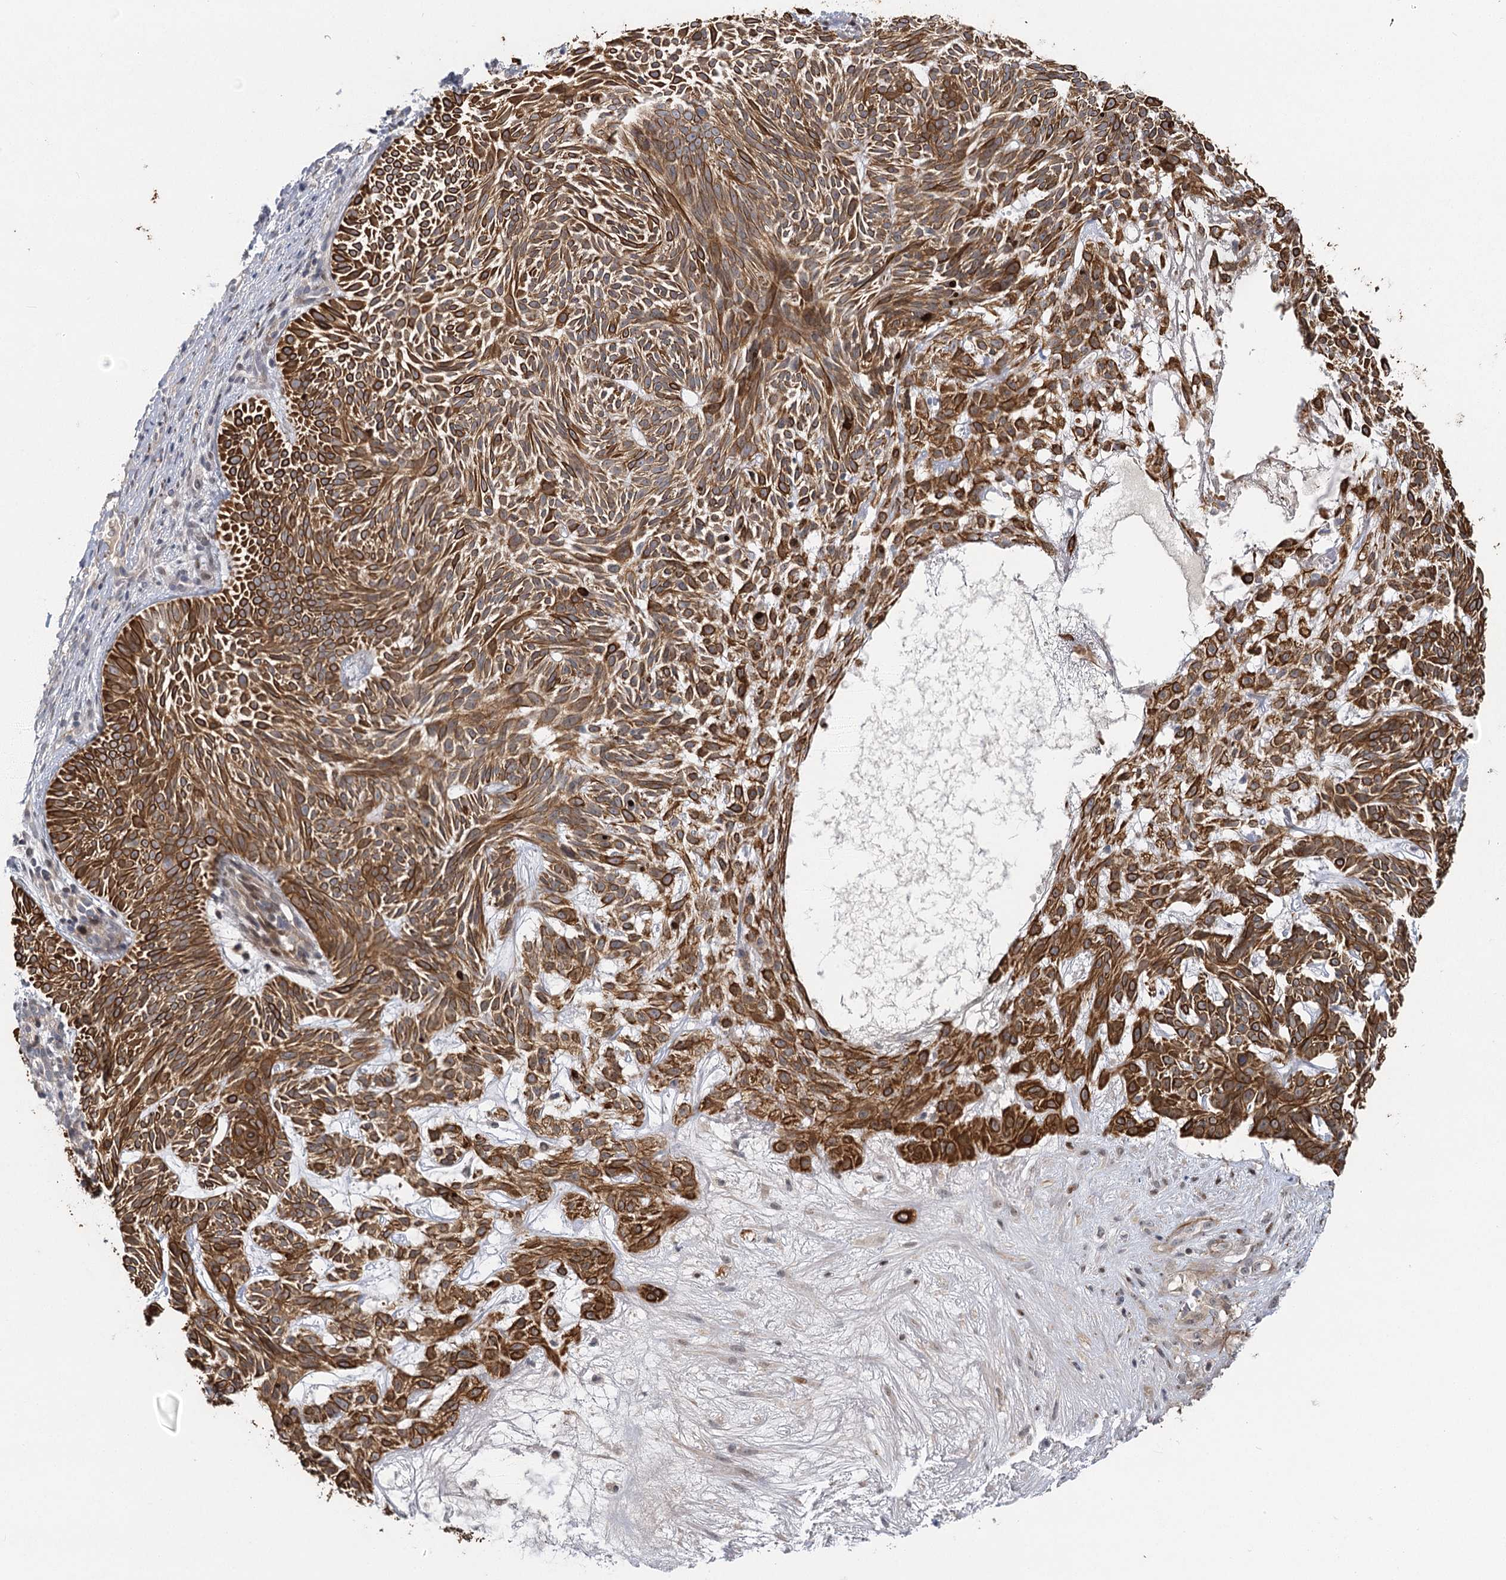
{"staining": {"intensity": "strong", "quantity": ">75%", "location": "cytoplasmic/membranous"}, "tissue": "skin cancer", "cell_type": "Tumor cells", "image_type": "cancer", "snomed": [{"axis": "morphology", "description": "Basal cell carcinoma"}, {"axis": "topography", "description": "Skin"}], "caption": "An image of basal cell carcinoma (skin) stained for a protein demonstrates strong cytoplasmic/membranous brown staining in tumor cells.", "gene": "IL11RA", "patient": {"sex": "male", "age": 75}}